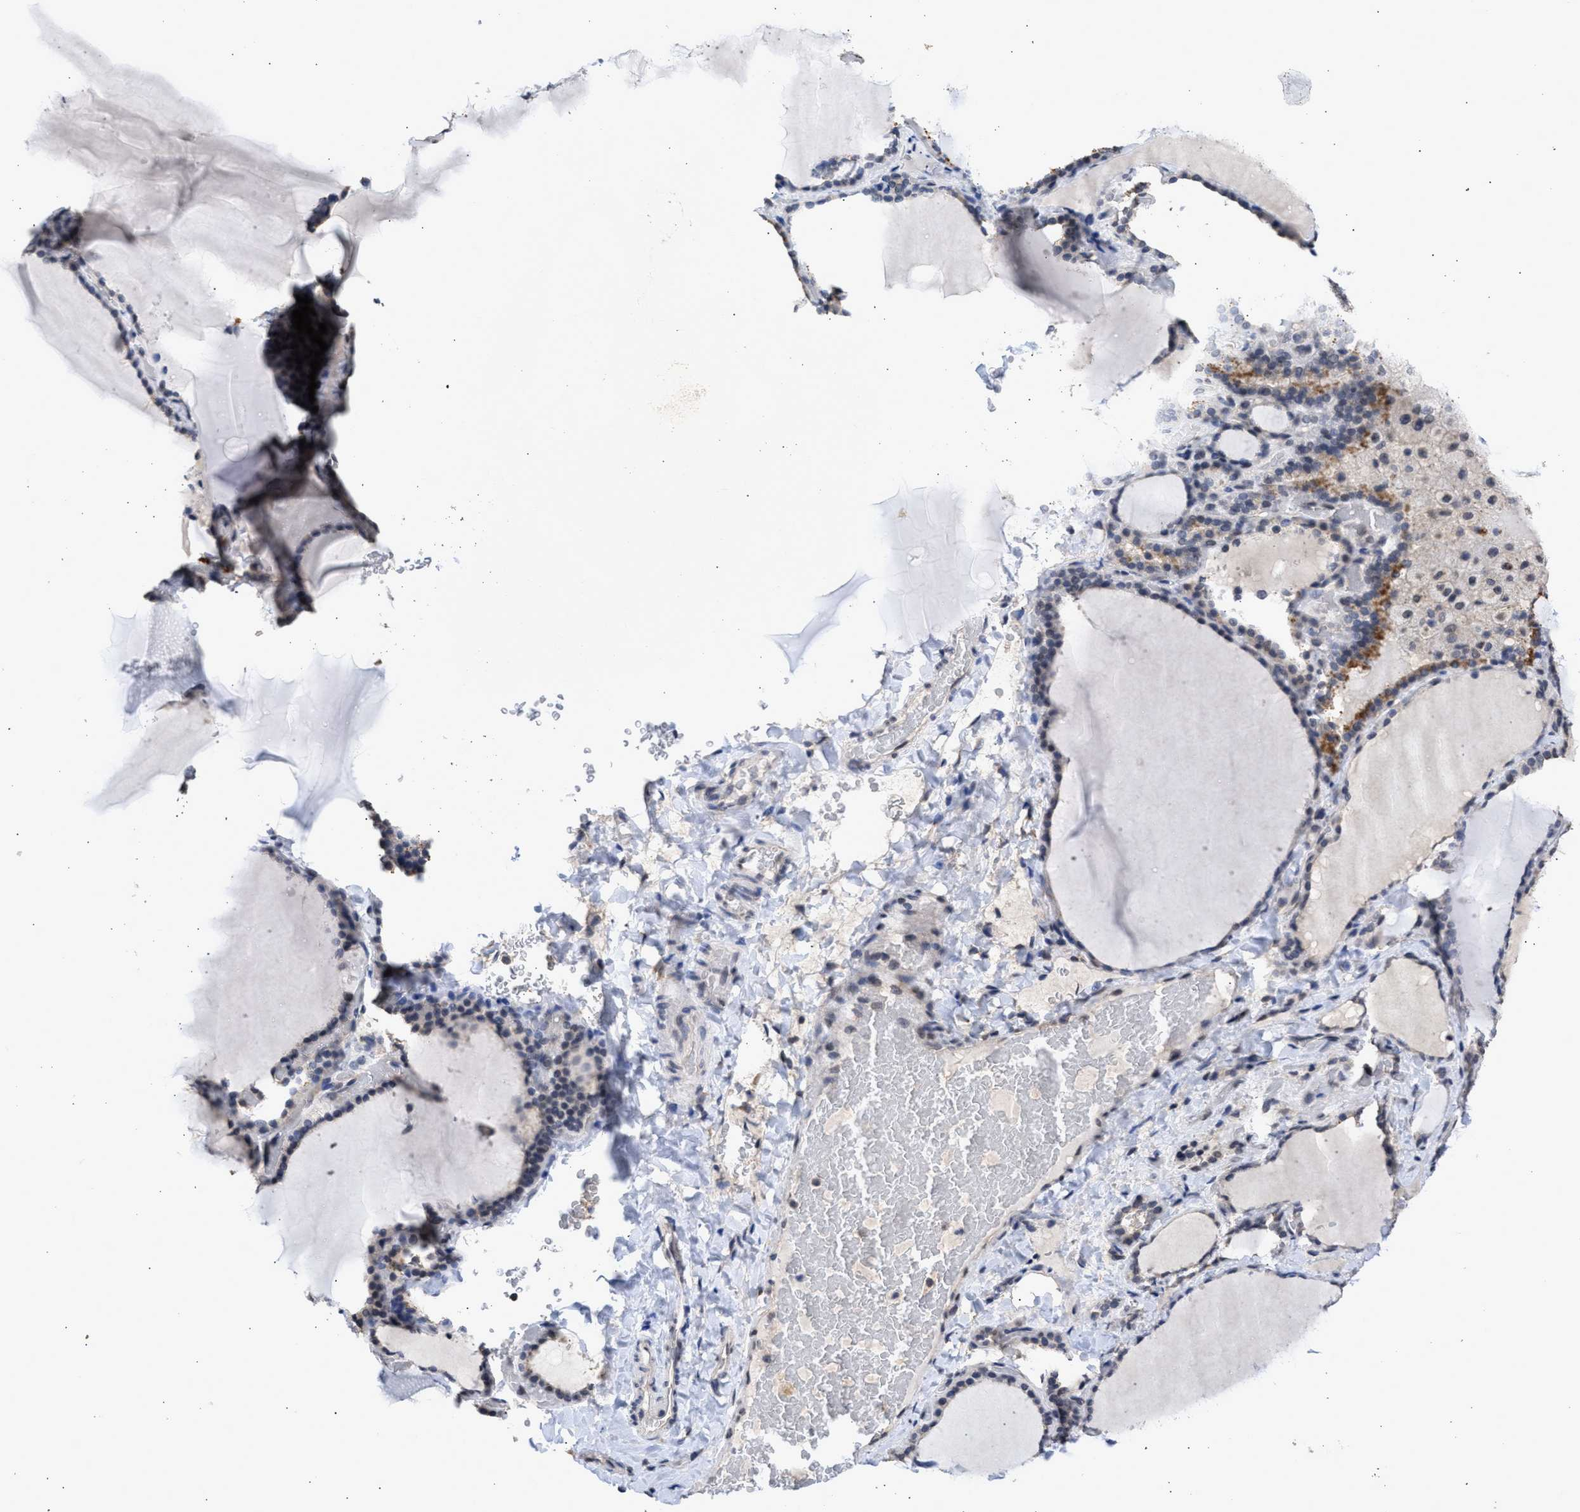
{"staining": {"intensity": "negative", "quantity": "none", "location": "none"}, "tissue": "thyroid gland", "cell_type": "Glandular cells", "image_type": "normal", "snomed": [{"axis": "morphology", "description": "Normal tissue, NOS"}, {"axis": "topography", "description": "Thyroid gland"}], "caption": "Glandular cells are negative for protein expression in normal human thyroid gland. (Immunohistochemistry (ihc), brightfield microscopy, high magnification).", "gene": "NUP35", "patient": {"sex": "female", "age": 28}}